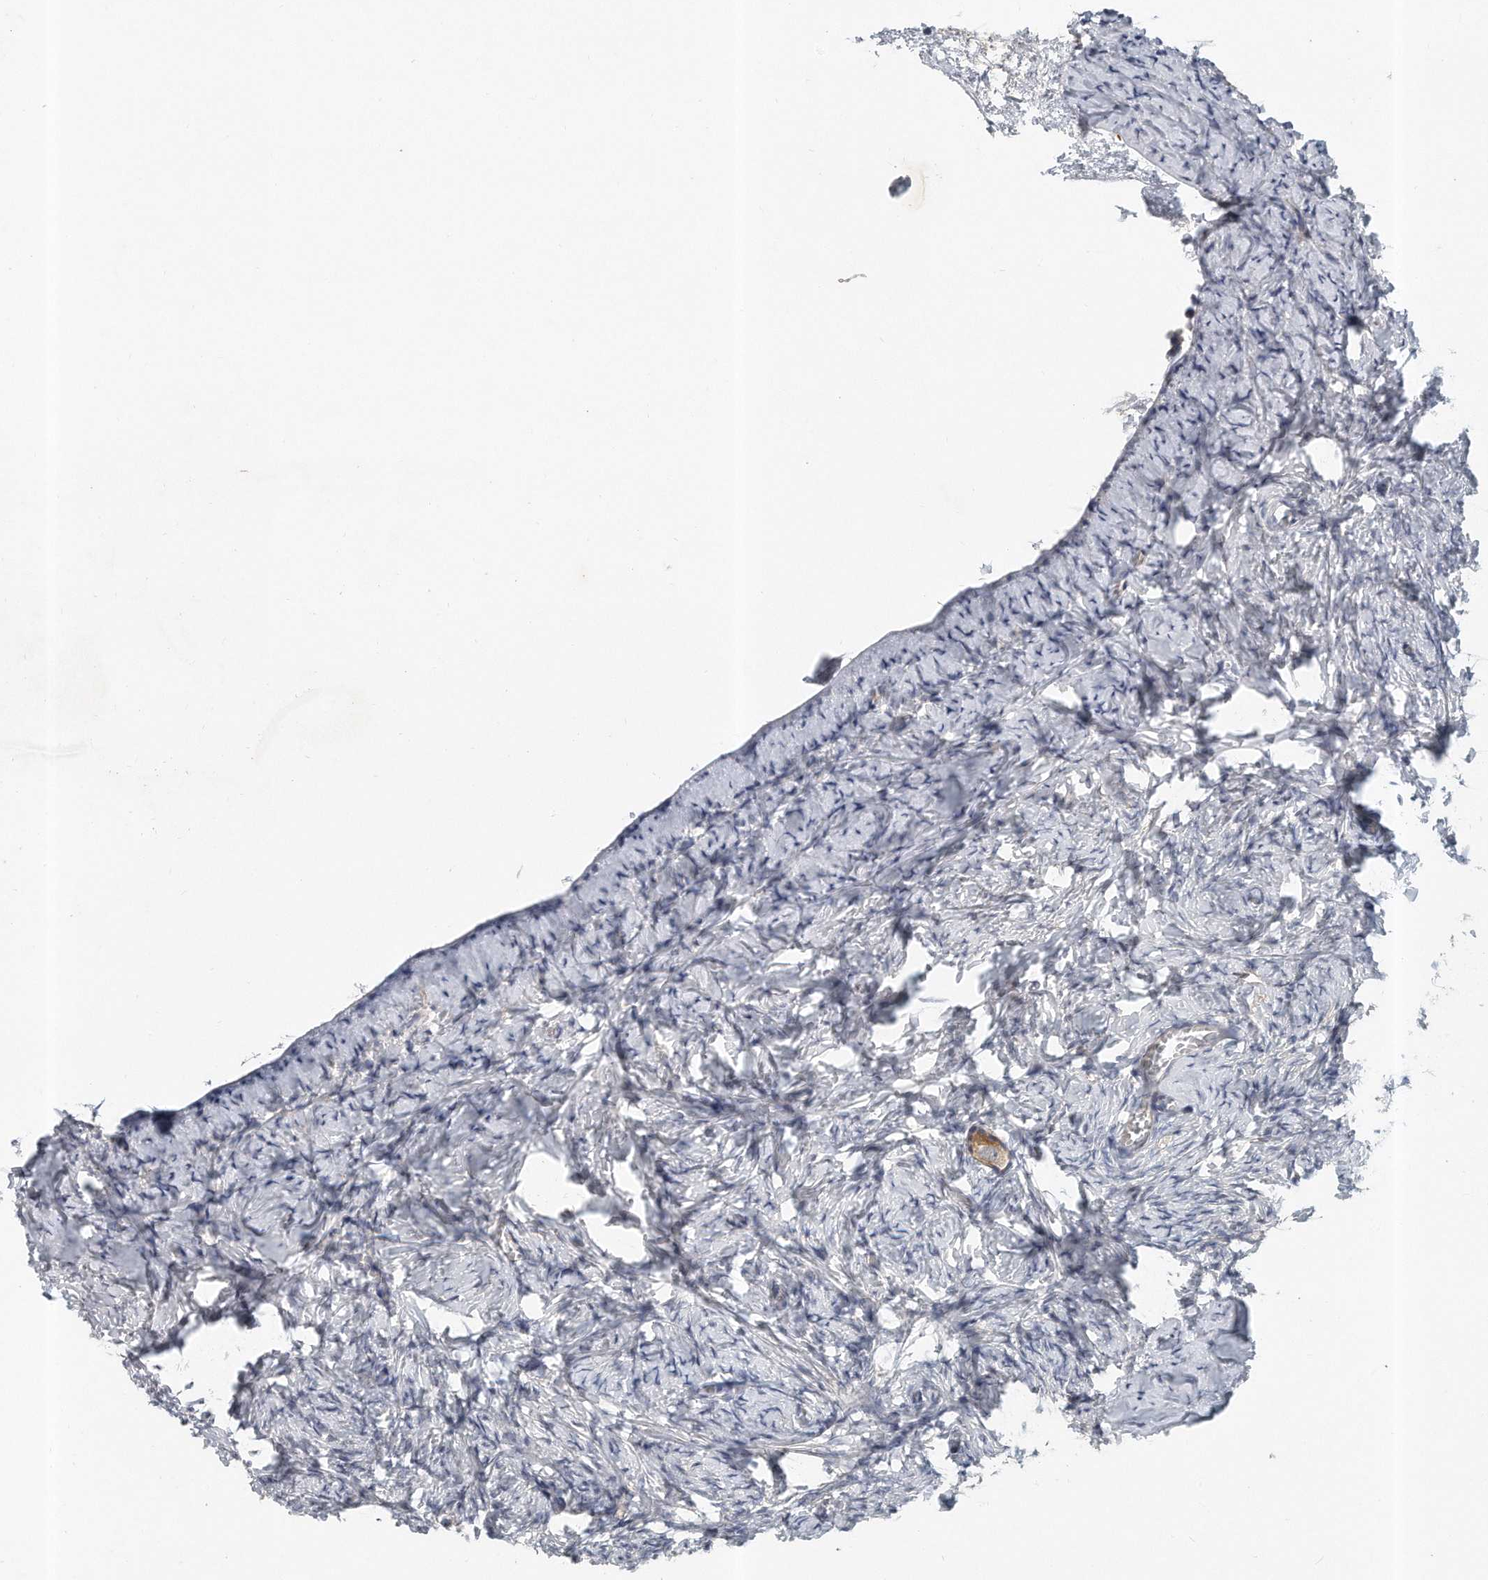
{"staining": {"intensity": "moderate", "quantity": ">75%", "location": "cytoplasmic/membranous"}, "tissue": "ovary", "cell_type": "Follicle cells", "image_type": "normal", "snomed": [{"axis": "morphology", "description": "Normal tissue, NOS"}, {"axis": "topography", "description": "Ovary"}], "caption": "Immunohistochemical staining of normal human ovary reveals moderate cytoplasmic/membranous protein expression in approximately >75% of follicle cells.", "gene": "PCDH8", "patient": {"sex": "female", "age": 27}}